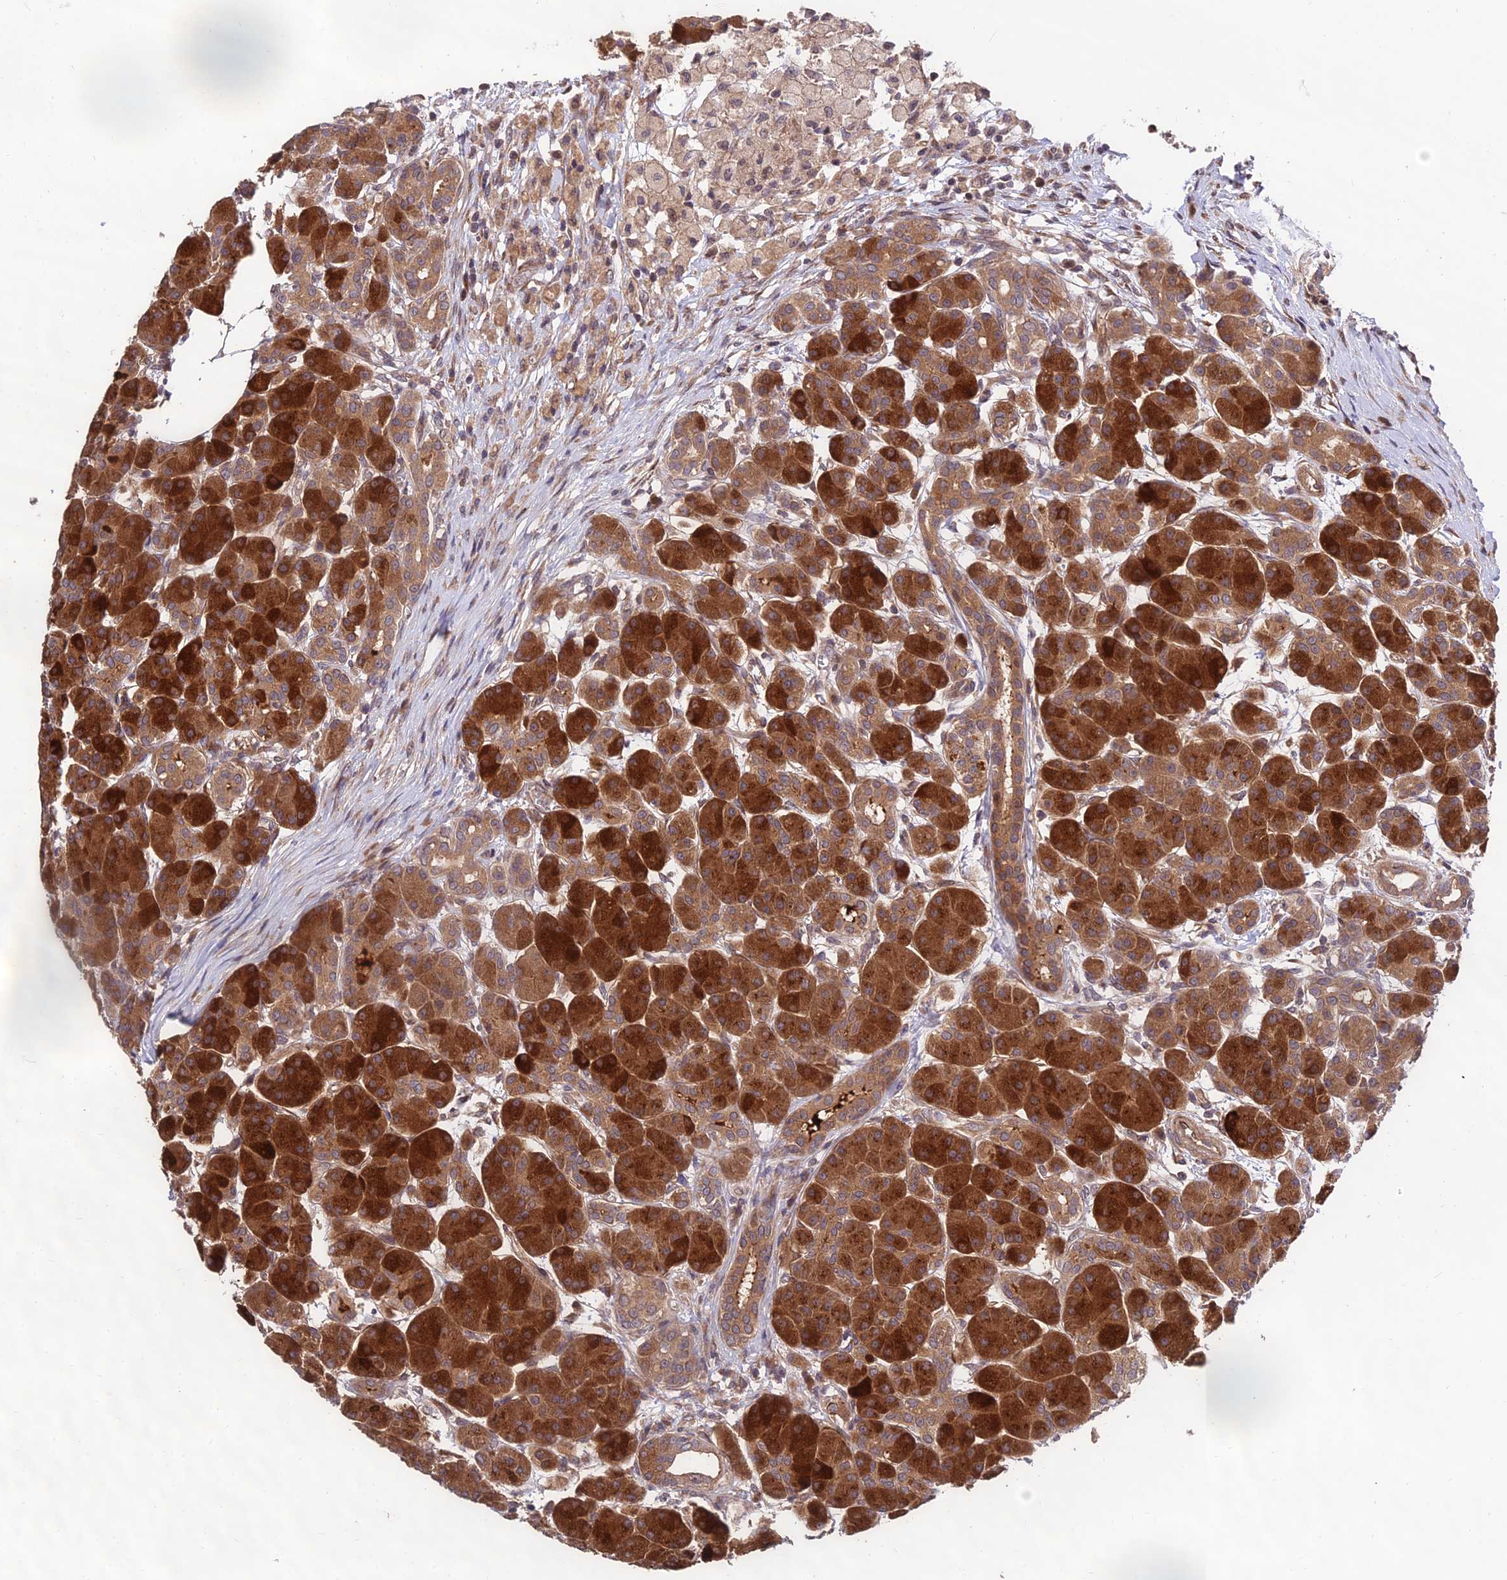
{"staining": {"intensity": "strong", "quantity": ">75%", "location": "cytoplasmic/membranous"}, "tissue": "pancreas", "cell_type": "Exocrine glandular cells", "image_type": "normal", "snomed": [{"axis": "morphology", "description": "Normal tissue, NOS"}, {"axis": "topography", "description": "Pancreas"}], "caption": "Strong cytoplasmic/membranous positivity is appreciated in about >75% of exocrine glandular cells in normal pancreas.", "gene": "MKKS", "patient": {"sex": "male", "age": 63}}